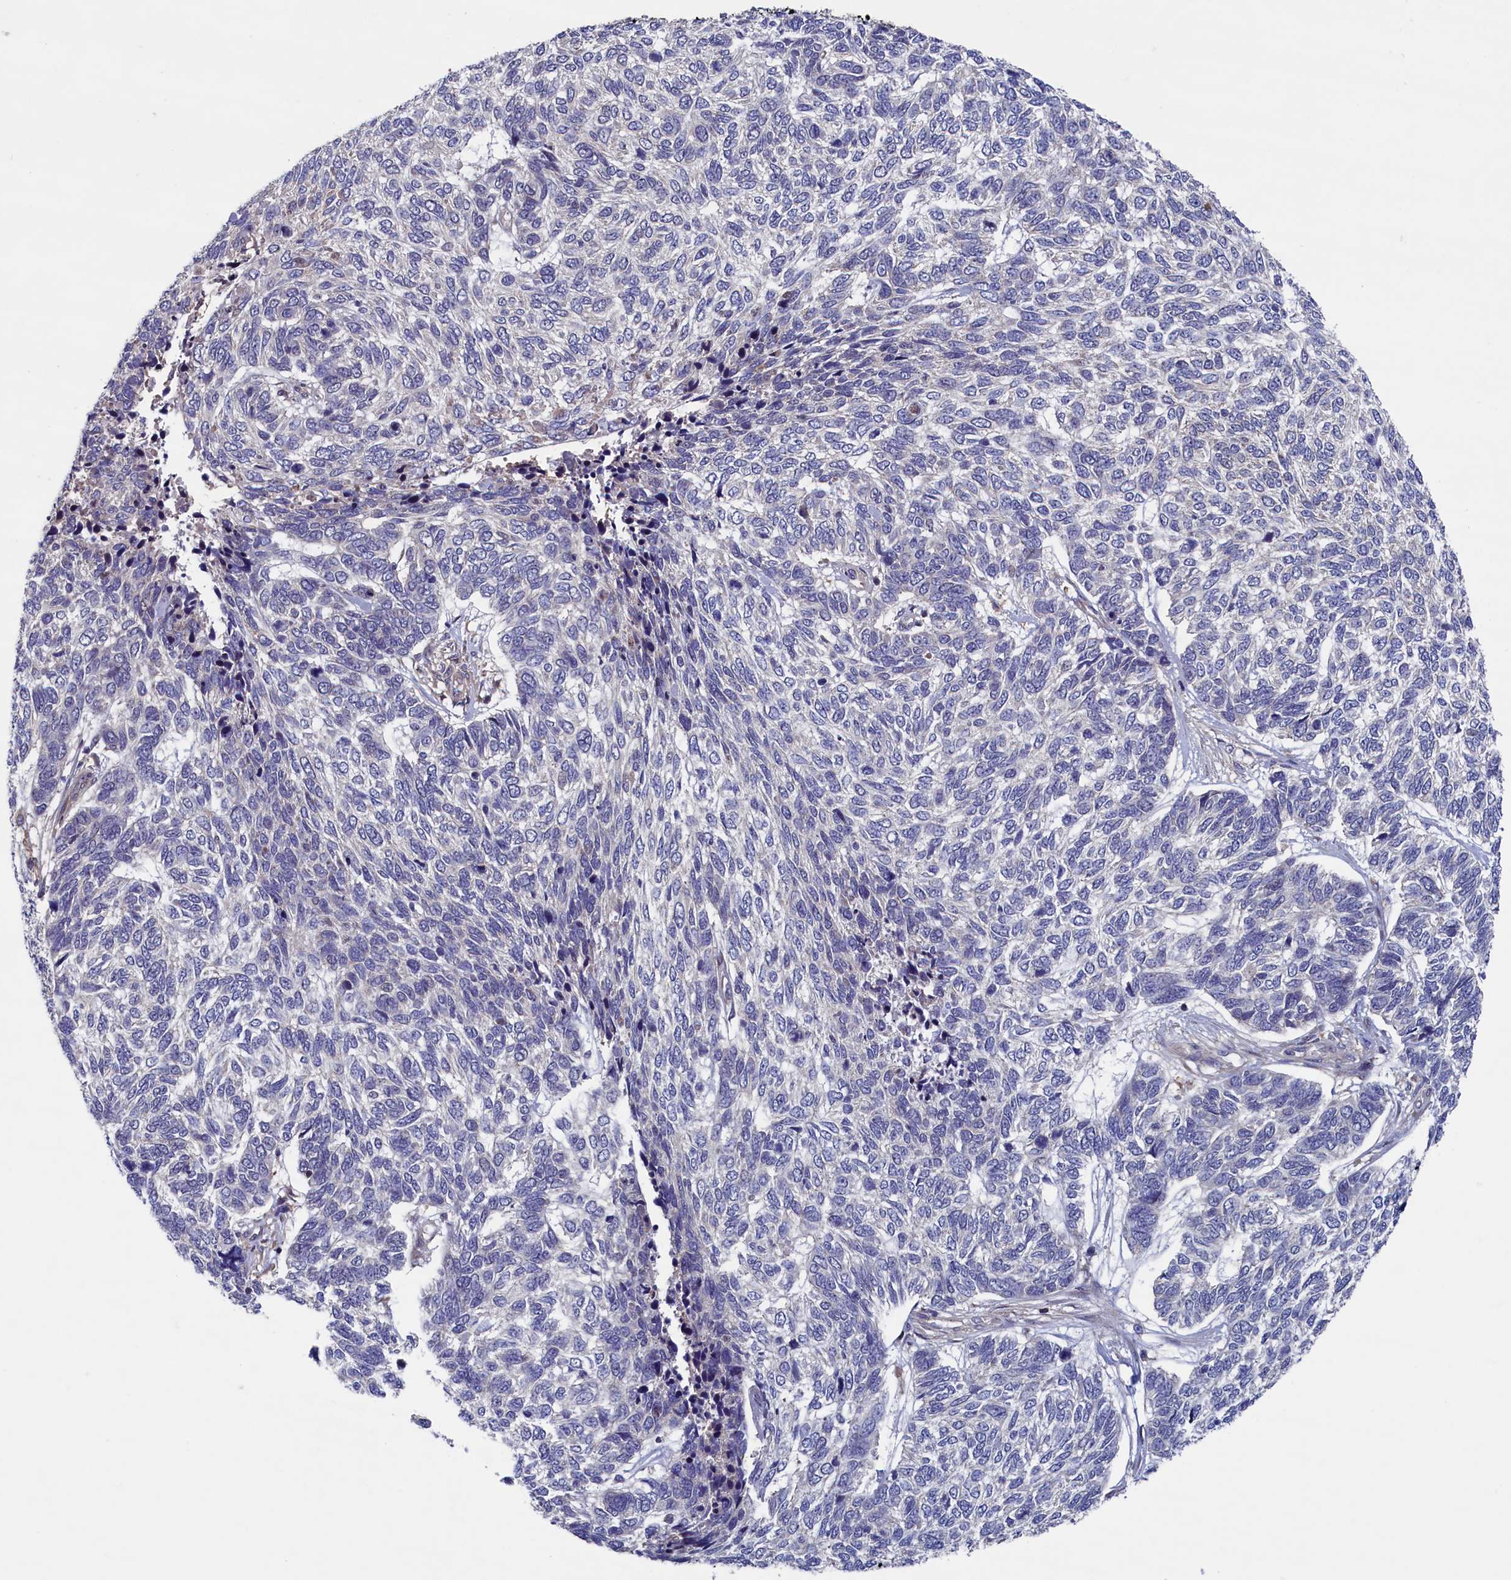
{"staining": {"intensity": "negative", "quantity": "none", "location": "none"}, "tissue": "skin cancer", "cell_type": "Tumor cells", "image_type": "cancer", "snomed": [{"axis": "morphology", "description": "Basal cell carcinoma"}, {"axis": "topography", "description": "Skin"}], "caption": "IHC photomicrograph of neoplastic tissue: skin cancer stained with DAB (3,3'-diaminobenzidine) demonstrates no significant protein expression in tumor cells.", "gene": "SPATA13", "patient": {"sex": "female", "age": 65}}